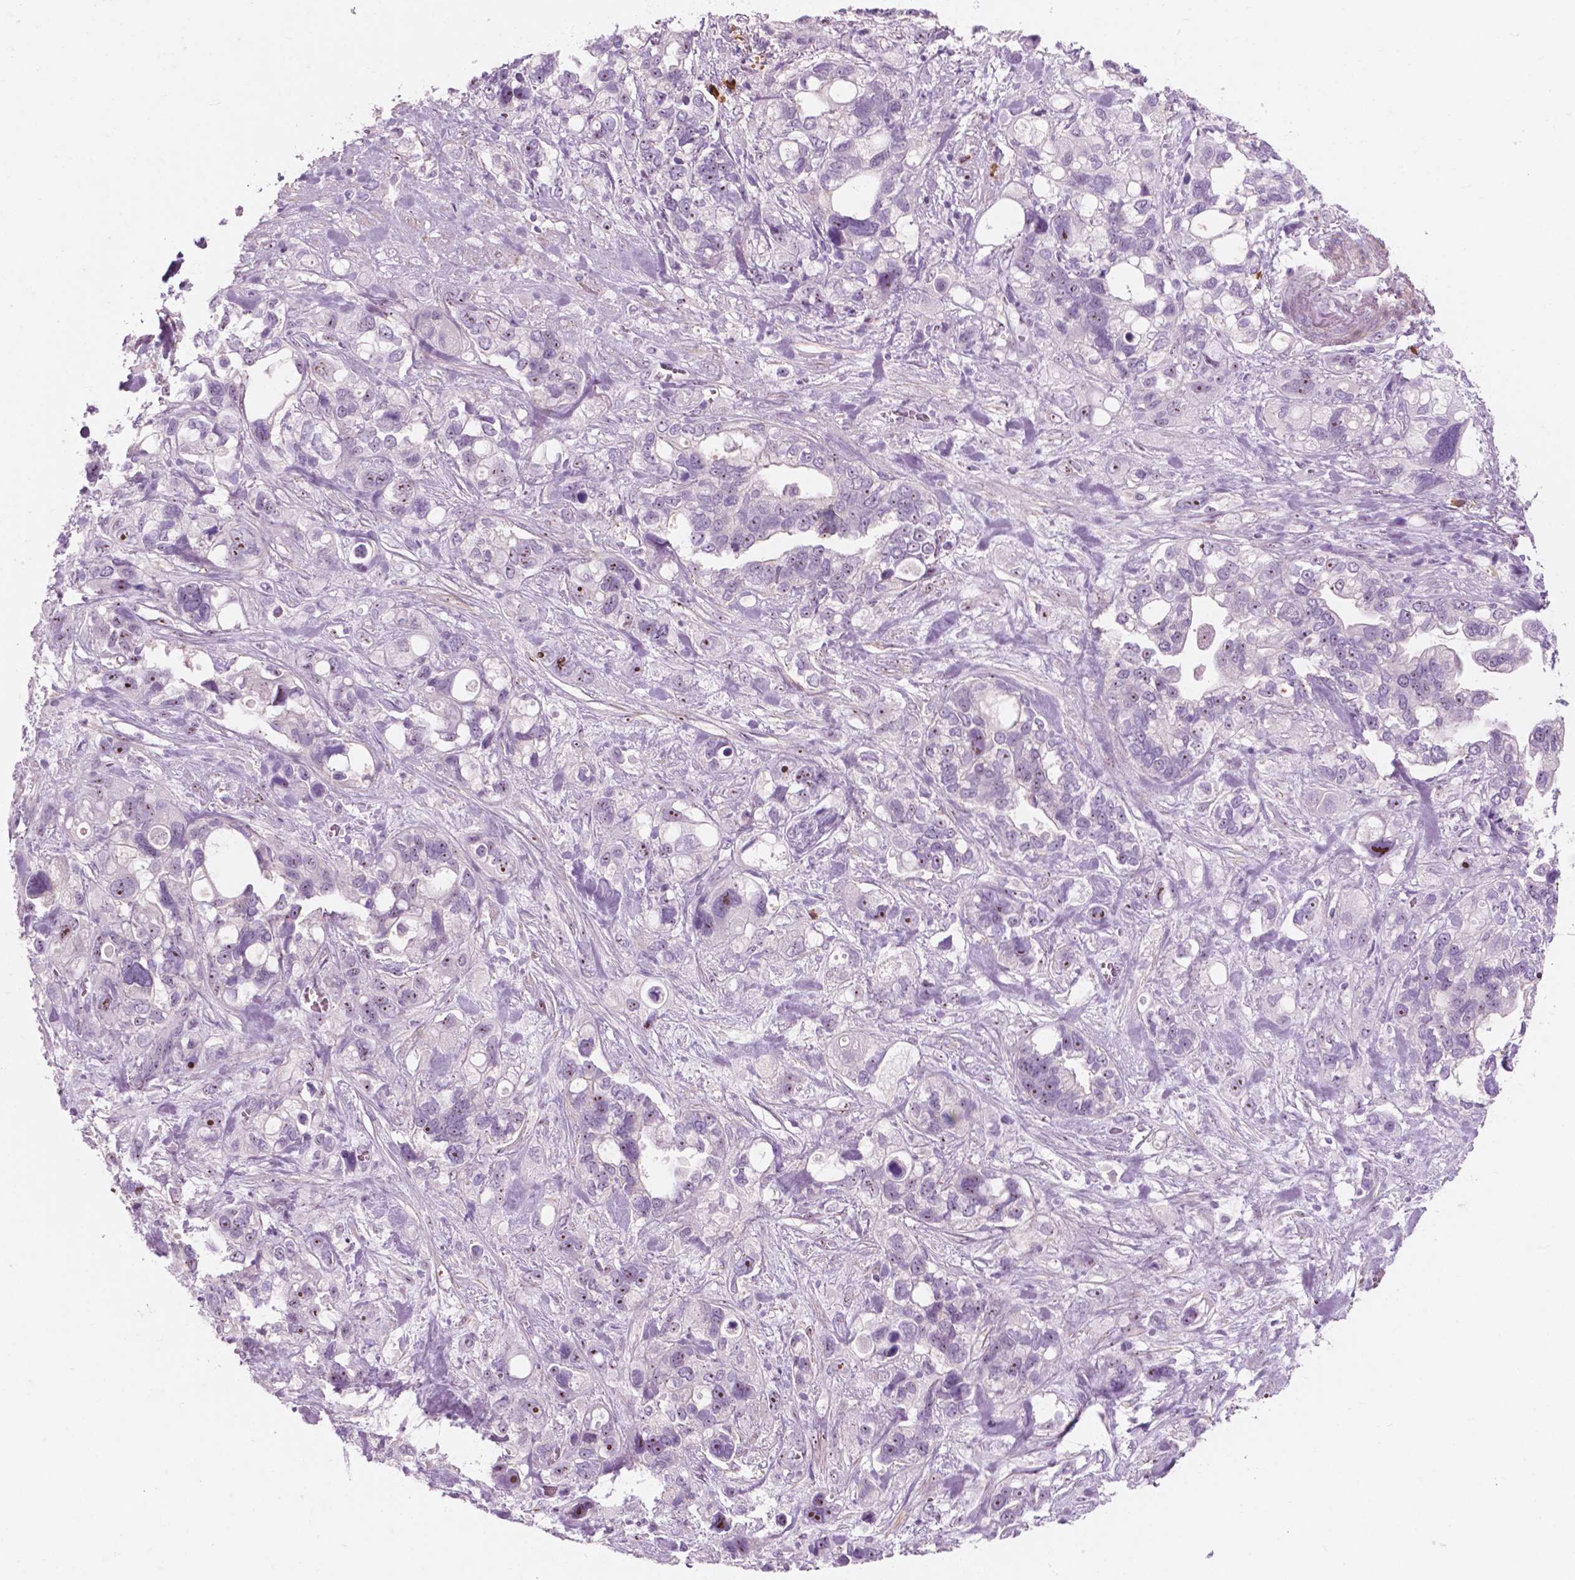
{"staining": {"intensity": "moderate", "quantity": "<25%", "location": "nuclear"}, "tissue": "stomach cancer", "cell_type": "Tumor cells", "image_type": "cancer", "snomed": [{"axis": "morphology", "description": "Adenocarcinoma, NOS"}, {"axis": "topography", "description": "Stomach, upper"}], "caption": "Stomach cancer (adenocarcinoma) stained with a protein marker reveals moderate staining in tumor cells.", "gene": "ZNF853", "patient": {"sex": "female", "age": 81}}